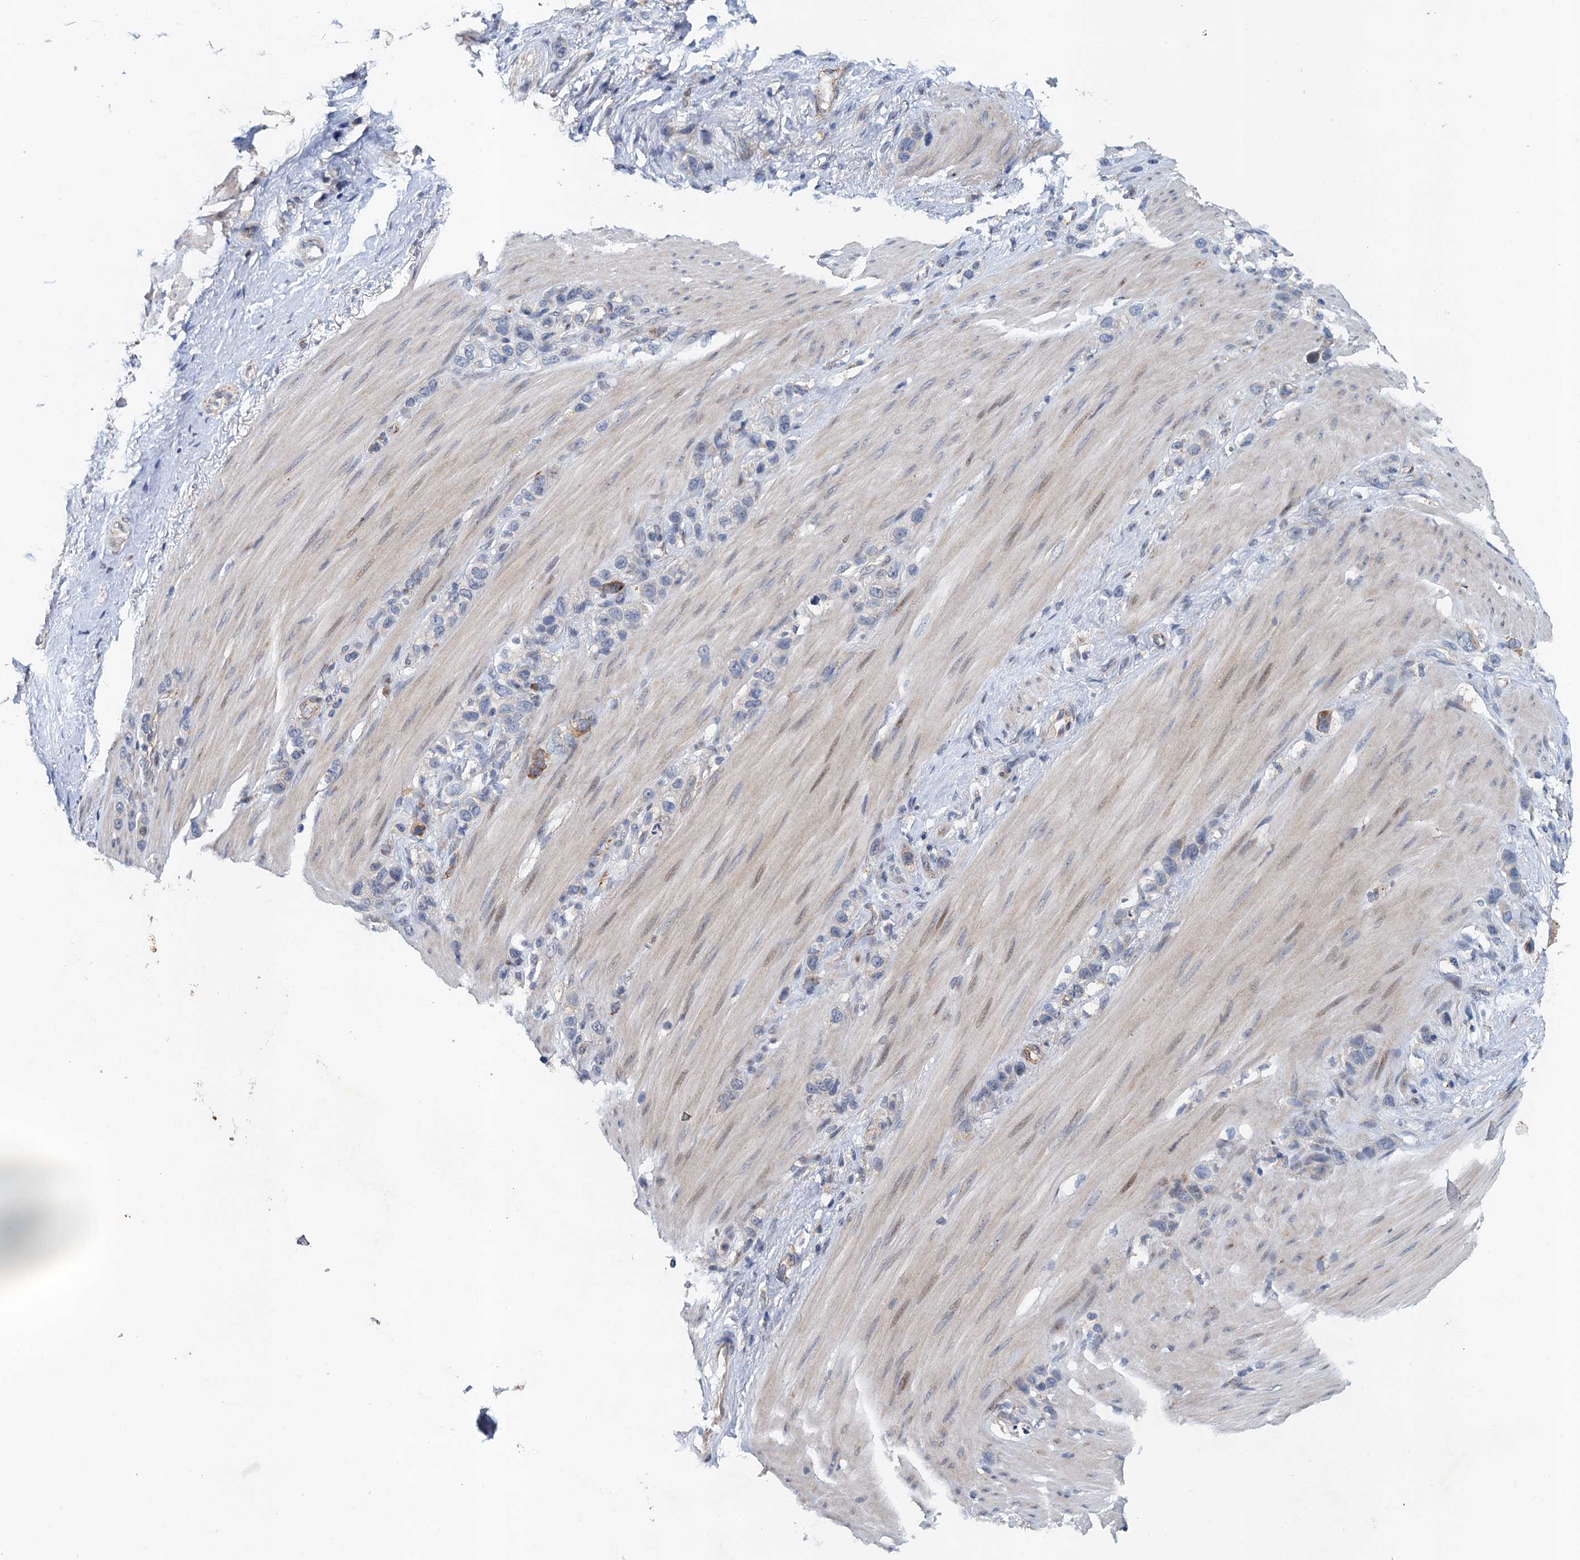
{"staining": {"intensity": "negative", "quantity": "none", "location": "none"}, "tissue": "stomach cancer", "cell_type": "Tumor cells", "image_type": "cancer", "snomed": [{"axis": "morphology", "description": "Adenocarcinoma, NOS"}, {"axis": "morphology", "description": "Adenocarcinoma, High grade"}, {"axis": "topography", "description": "Stomach, upper"}, {"axis": "topography", "description": "Stomach, lower"}], "caption": "Tumor cells show no significant protein staining in stomach cancer (high-grade adenocarcinoma).", "gene": "NBEA", "patient": {"sex": "female", "age": 65}}